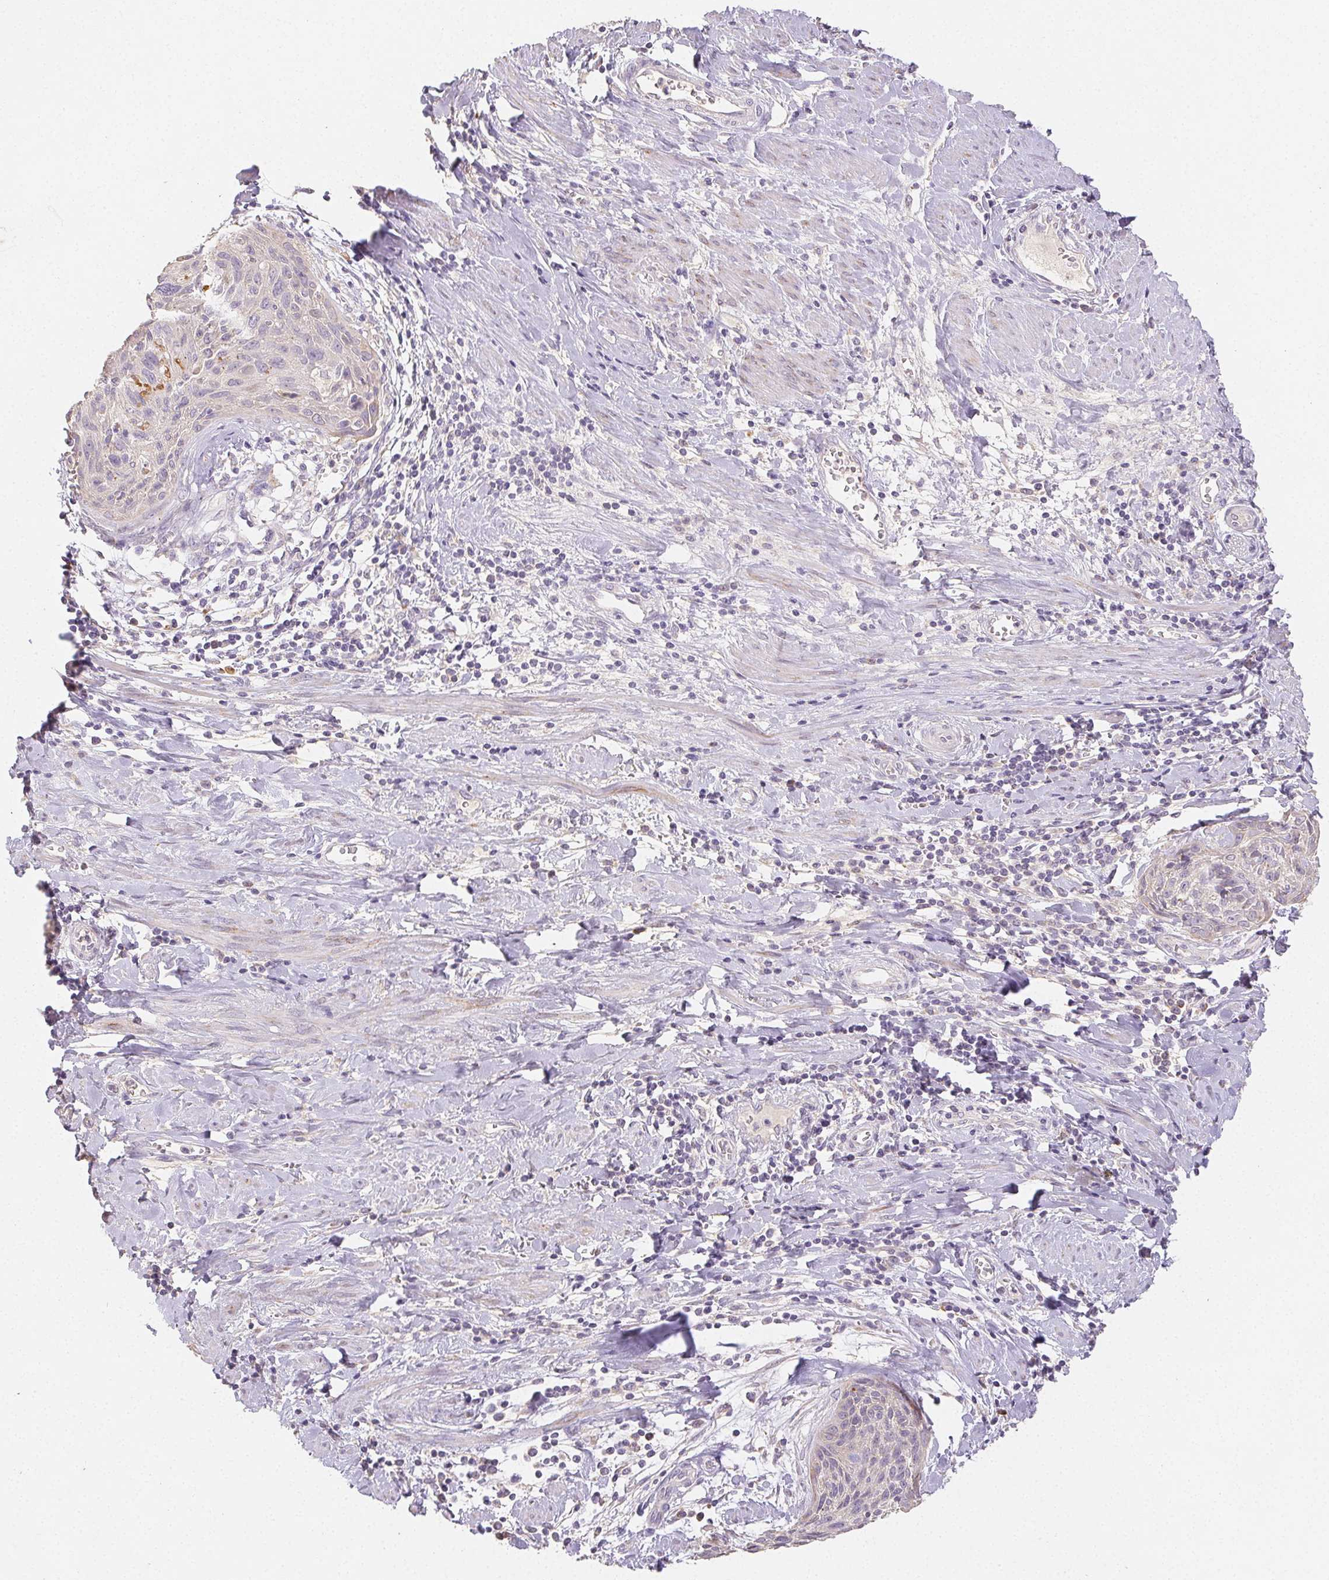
{"staining": {"intensity": "negative", "quantity": "none", "location": "none"}, "tissue": "cervical cancer", "cell_type": "Tumor cells", "image_type": "cancer", "snomed": [{"axis": "morphology", "description": "Squamous cell carcinoma, NOS"}, {"axis": "topography", "description": "Cervix"}], "caption": "Immunohistochemical staining of human cervical cancer reveals no significant expression in tumor cells.", "gene": "ACVR1B", "patient": {"sex": "female", "age": 55}}